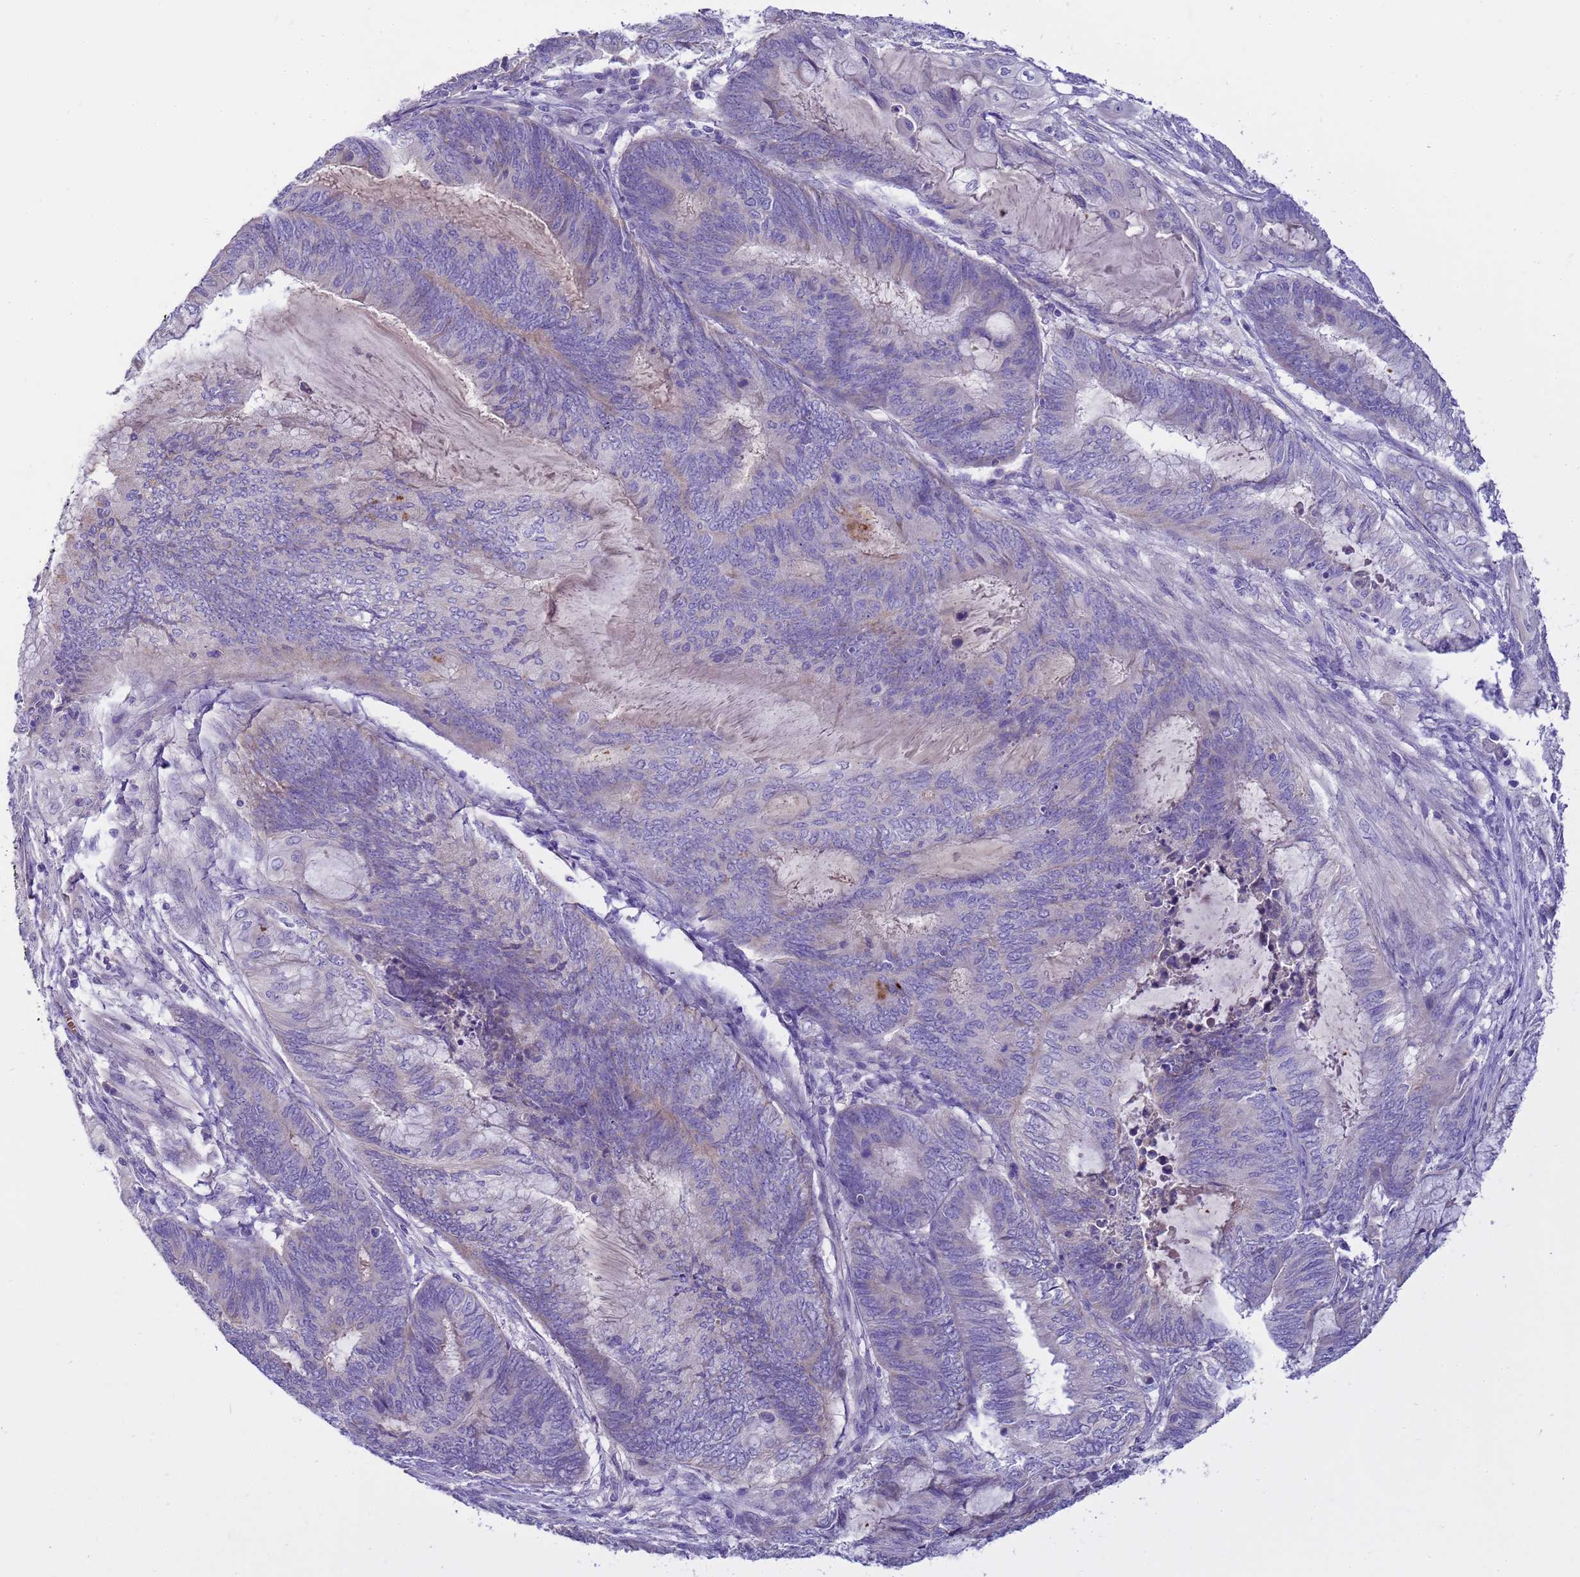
{"staining": {"intensity": "negative", "quantity": "none", "location": "none"}, "tissue": "endometrial cancer", "cell_type": "Tumor cells", "image_type": "cancer", "snomed": [{"axis": "morphology", "description": "Adenocarcinoma, NOS"}, {"axis": "topography", "description": "Uterus"}, {"axis": "topography", "description": "Endometrium"}], "caption": "Immunohistochemical staining of endometrial cancer demonstrates no significant positivity in tumor cells.", "gene": "RIPPLY2", "patient": {"sex": "female", "age": 70}}